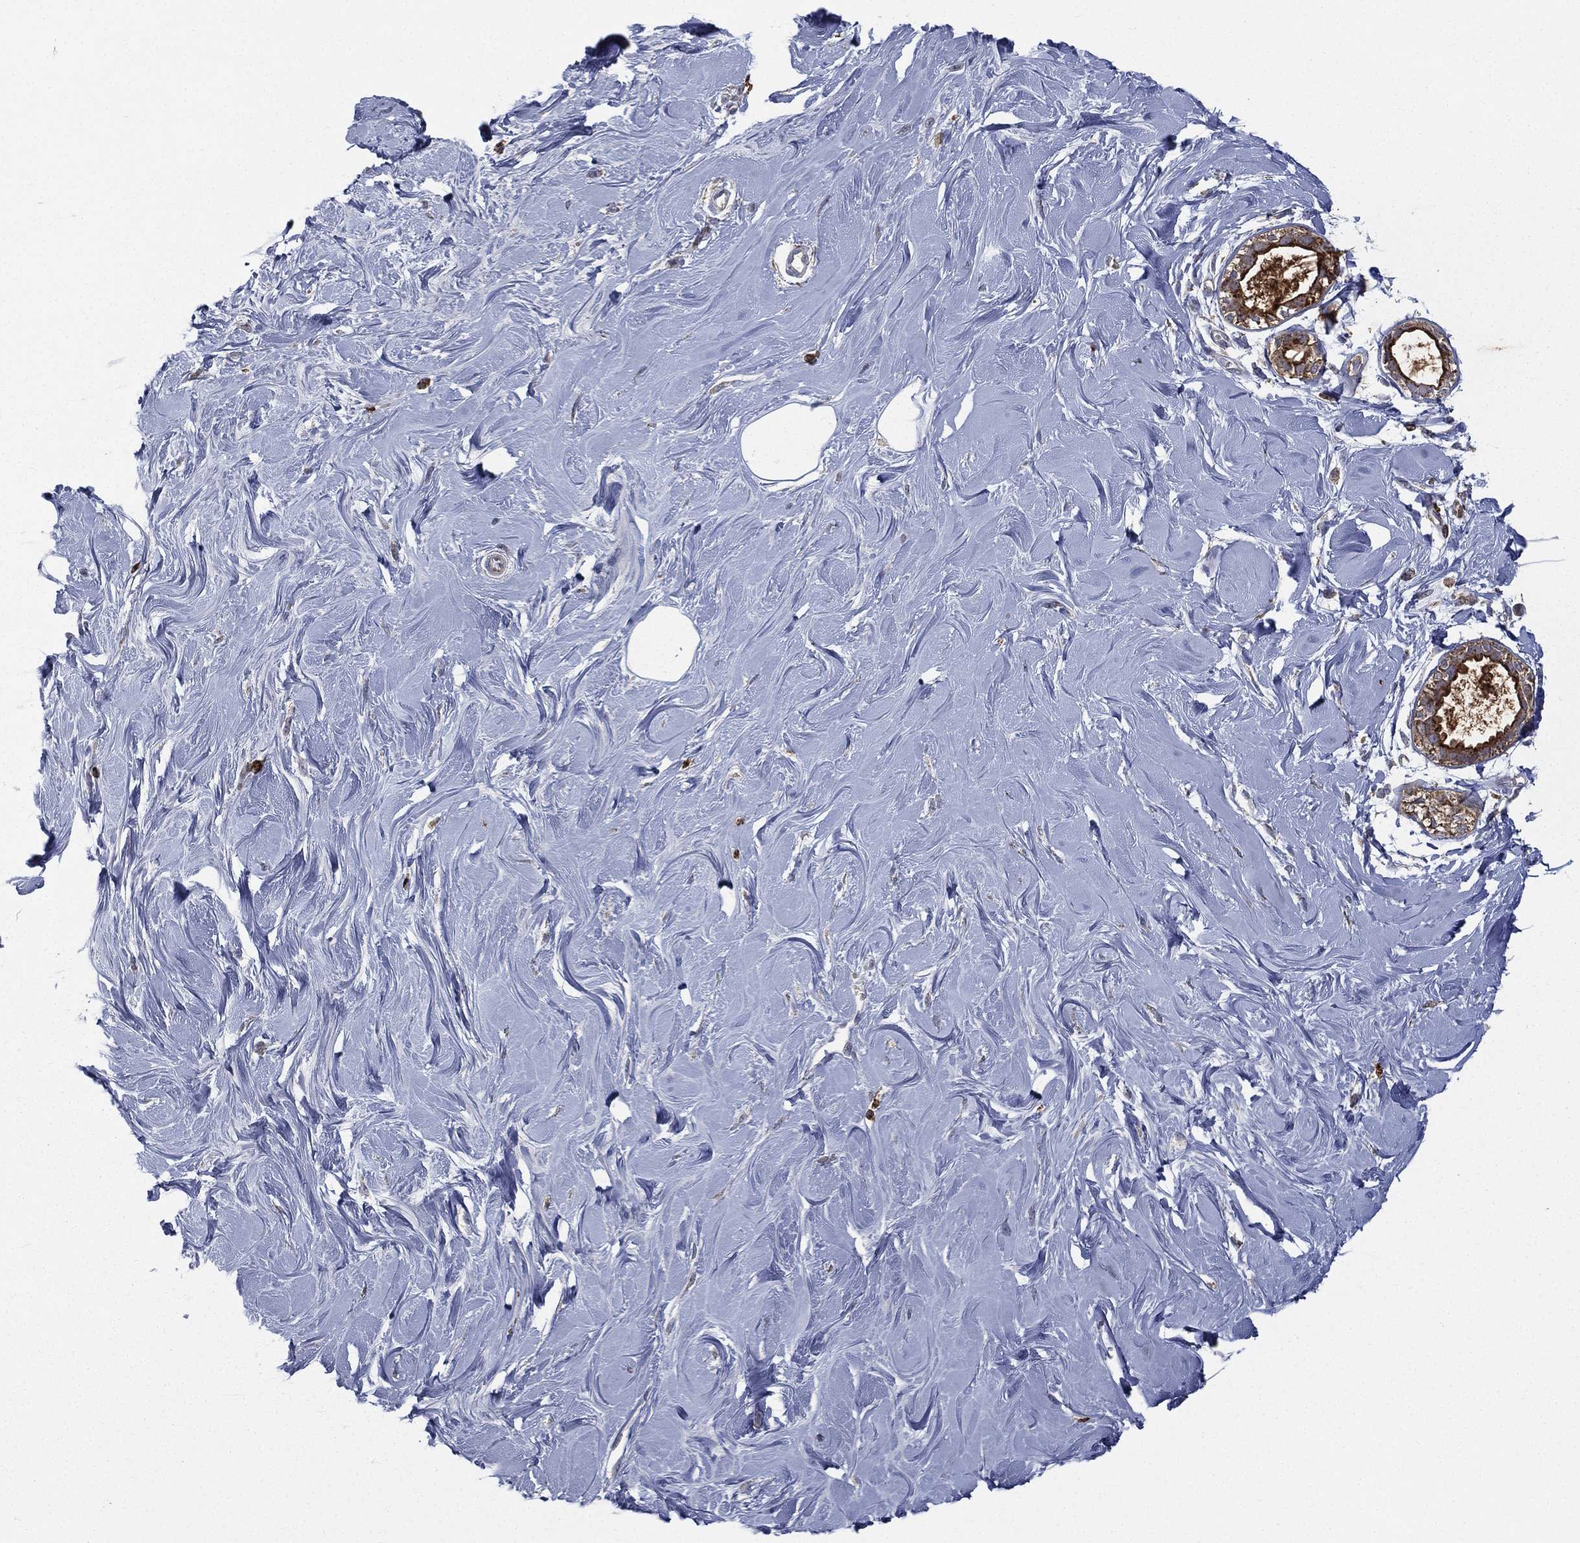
{"staining": {"intensity": "negative", "quantity": "none", "location": "none"}, "tissue": "adipose tissue", "cell_type": "Adipocytes", "image_type": "normal", "snomed": [{"axis": "morphology", "description": "Normal tissue, NOS"}, {"axis": "topography", "description": "Breast"}], "caption": "Normal adipose tissue was stained to show a protein in brown. There is no significant staining in adipocytes.", "gene": "RIN3", "patient": {"sex": "female", "age": 49}}